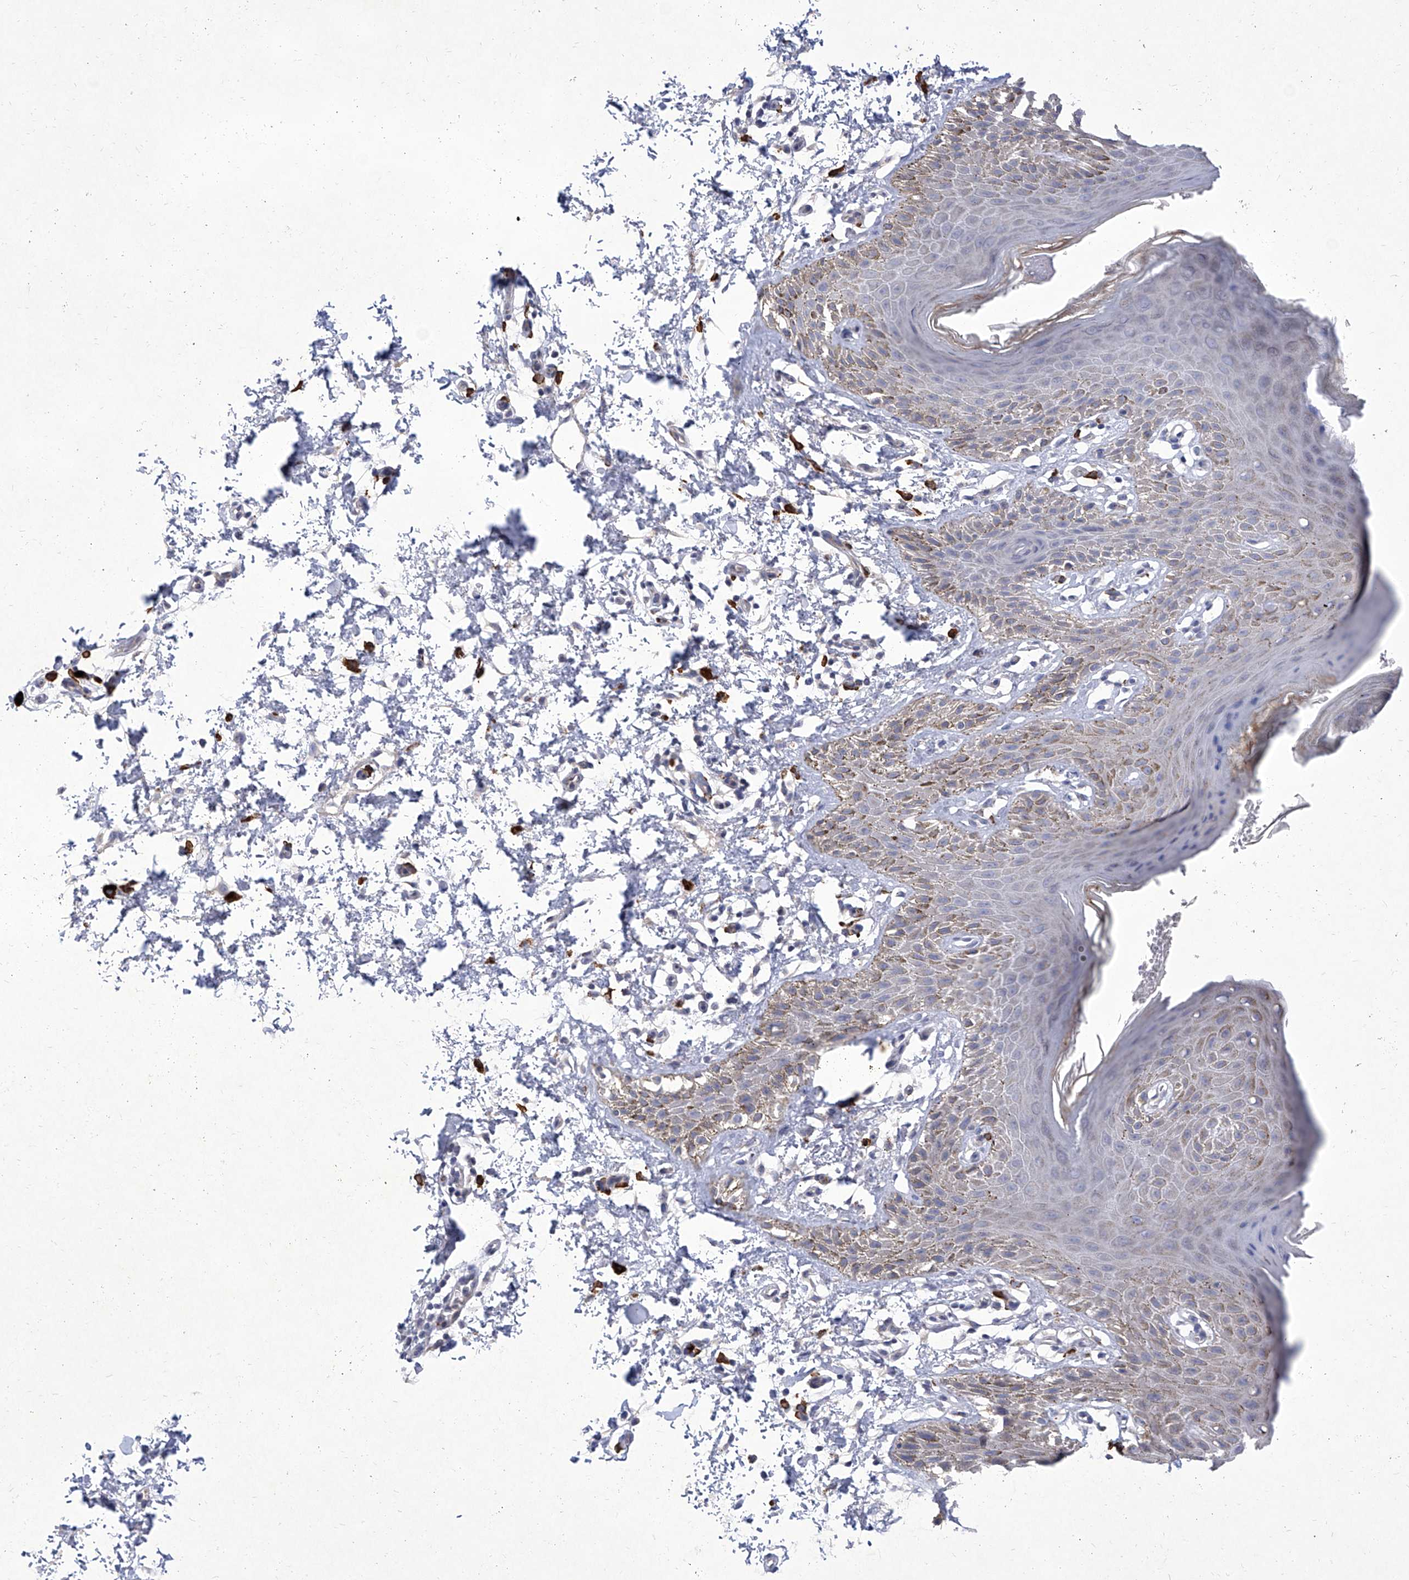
{"staining": {"intensity": "moderate", "quantity": "<25%", "location": "cytoplasmic/membranous"}, "tissue": "skin", "cell_type": "Epidermal cells", "image_type": "normal", "snomed": [{"axis": "morphology", "description": "Normal tissue, NOS"}, {"axis": "topography", "description": "Anal"}], "caption": "A brown stain labels moderate cytoplasmic/membranous staining of a protein in epidermal cells of benign skin. The protein is stained brown, and the nuclei are stained in blue (DAB IHC with brightfield microscopy, high magnification).", "gene": "IFNL2", "patient": {"sex": "male", "age": 44}}